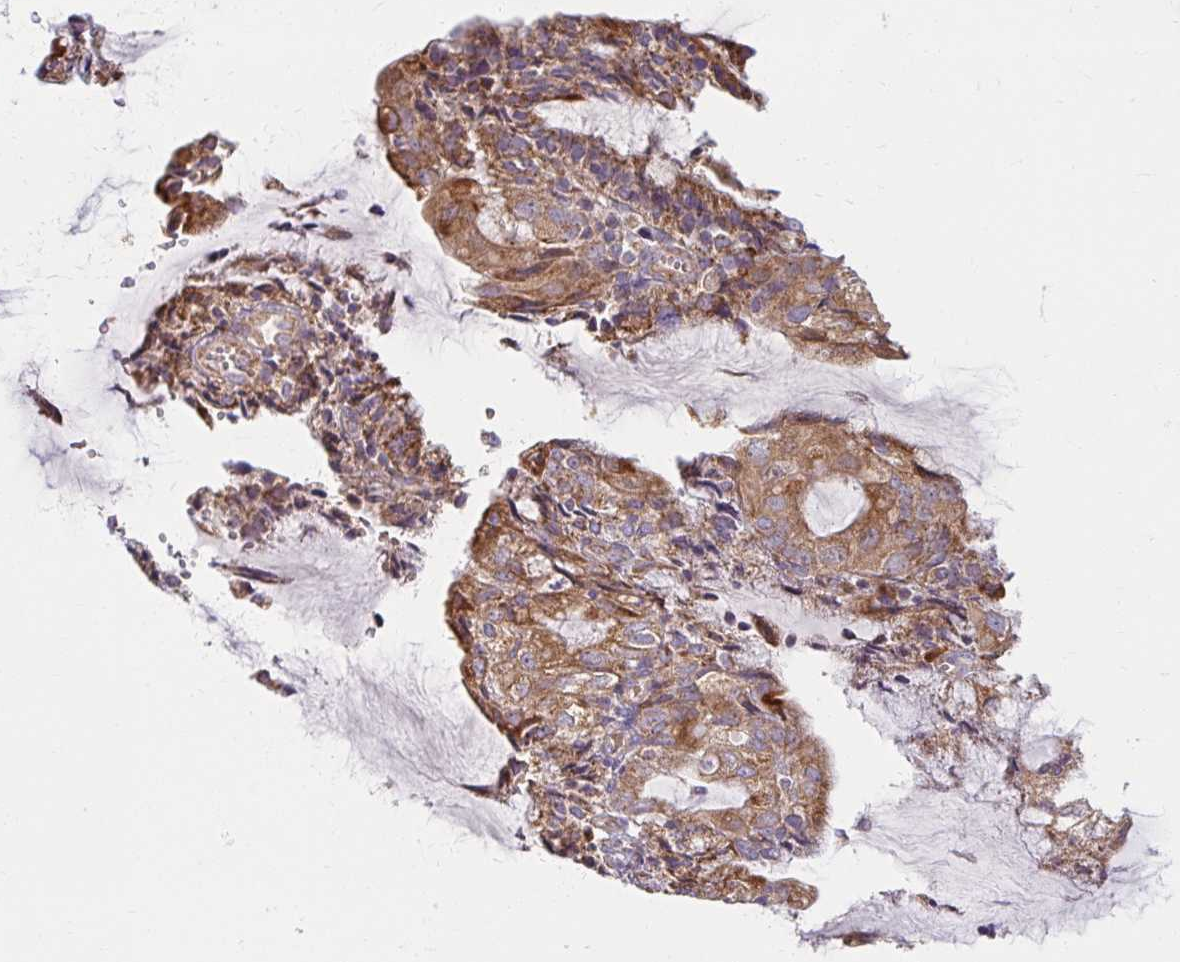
{"staining": {"intensity": "moderate", "quantity": ">75%", "location": "cytoplasmic/membranous"}, "tissue": "endometrial cancer", "cell_type": "Tumor cells", "image_type": "cancer", "snomed": [{"axis": "morphology", "description": "Adenocarcinoma, NOS"}, {"axis": "topography", "description": "Endometrium"}], "caption": "Moderate cytoplasmic/membranous positivity is present in approximately >75% of tumor cells in endometrial cancer. (DAB = brown stain, brightfield microscopy at high magnification).", "gene": "SKP2", "patient": {"sex": "female", "age": 81}}